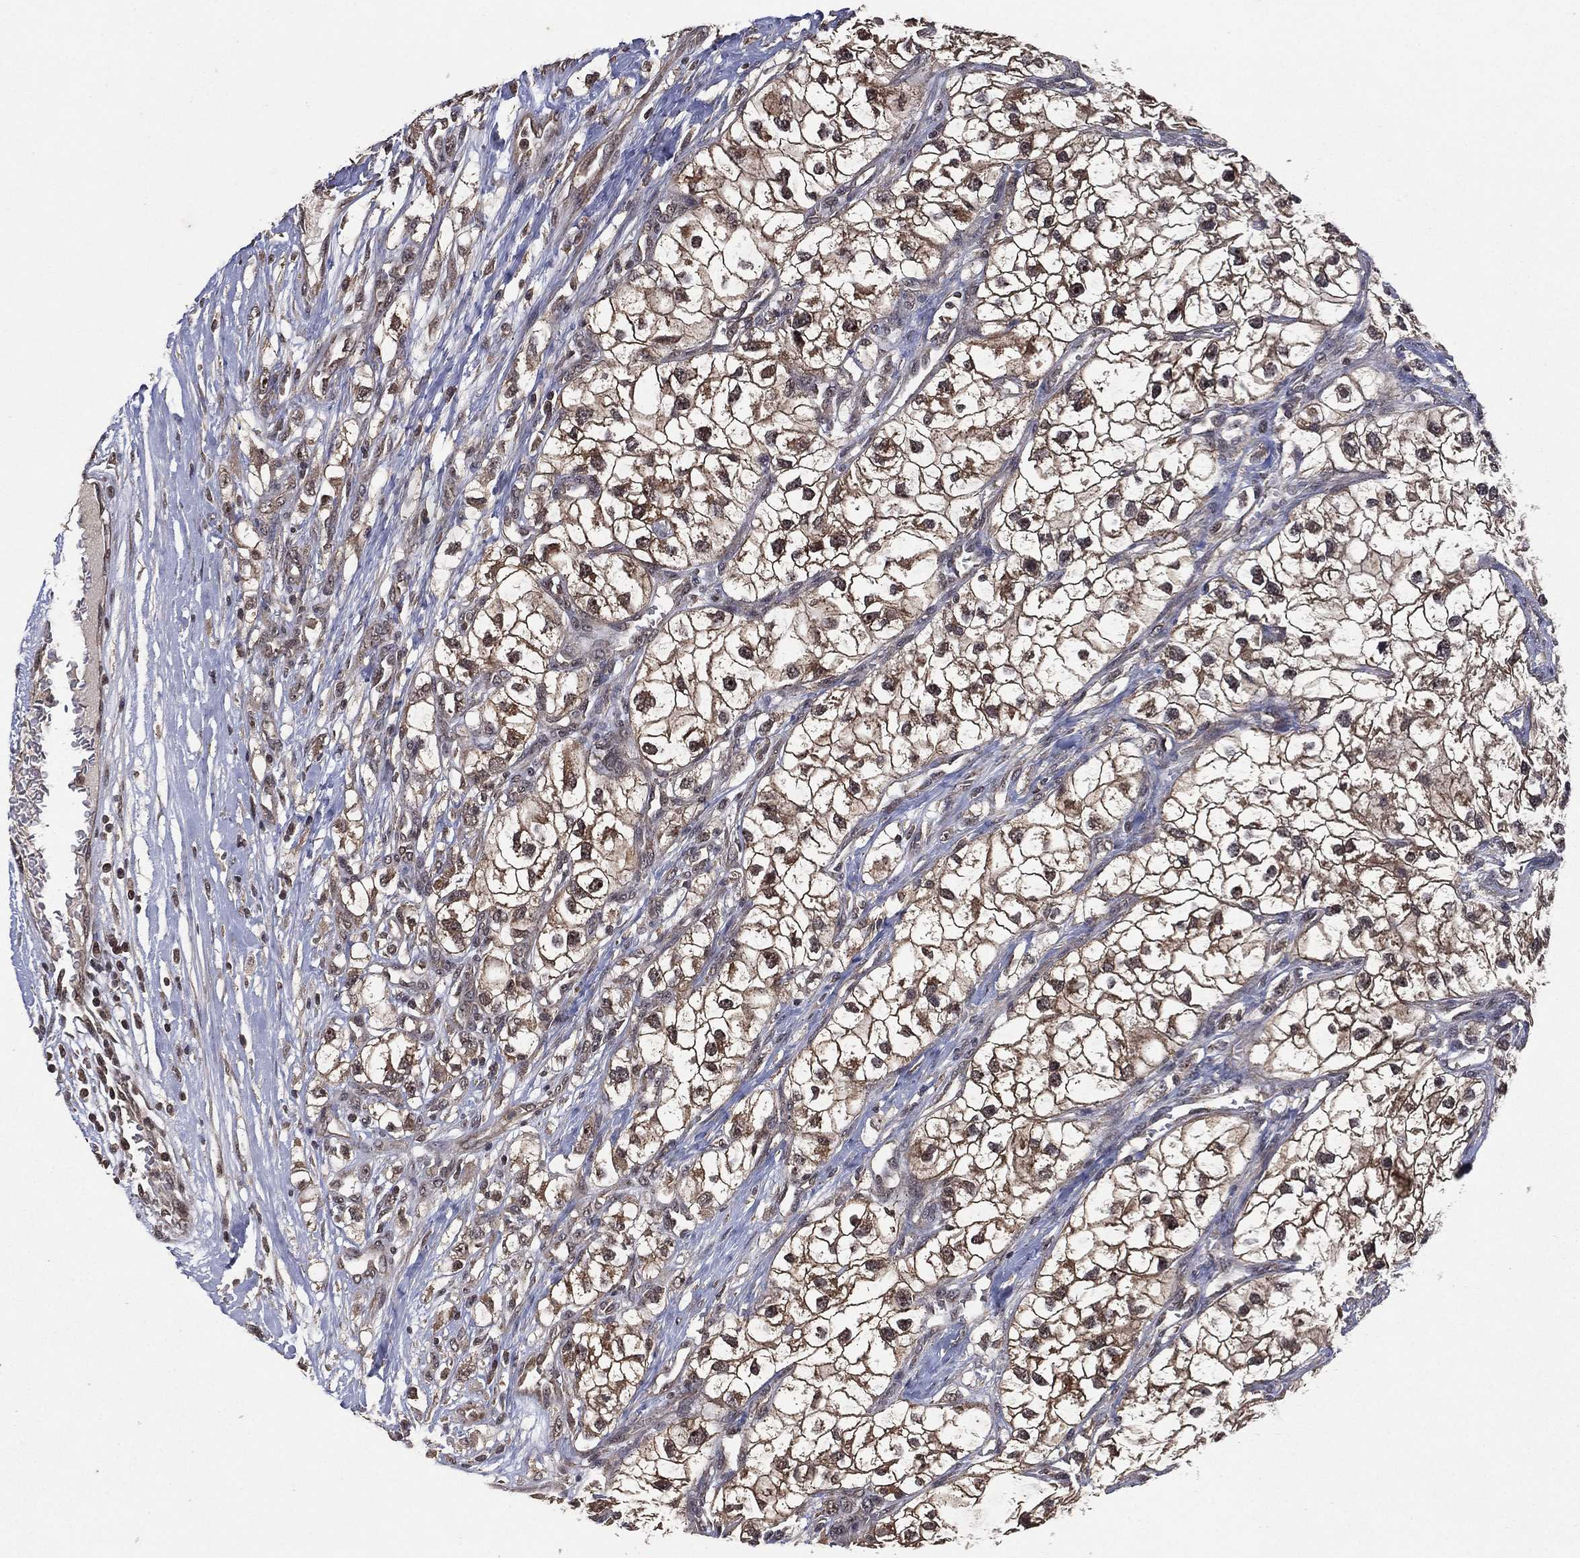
{"staining": {"intensity": "moderate", "quantity": "25%-75%", "location": "cytoplasmic/membranous"}, "tissue": "renal cancer", "cell_type": "Tumor cells", "image_type": "cancer", "snomed": [{"axis": "morphology", "description": "Adenocarcinoma, NOS"}, {"axis": "topography", "description": "Kidney"}], "caption": "Immunohistochemistry of human renal adenocarcinoma demonstrates medium levels of moderate cytoplasmic/membranous staining in about 25%-75% of tumor cells. The protein of interest is shown in brown color, while the nuclei are stained blue.", "gene": "NELFCD", "patient": {"sex": "male", "age": 59}}